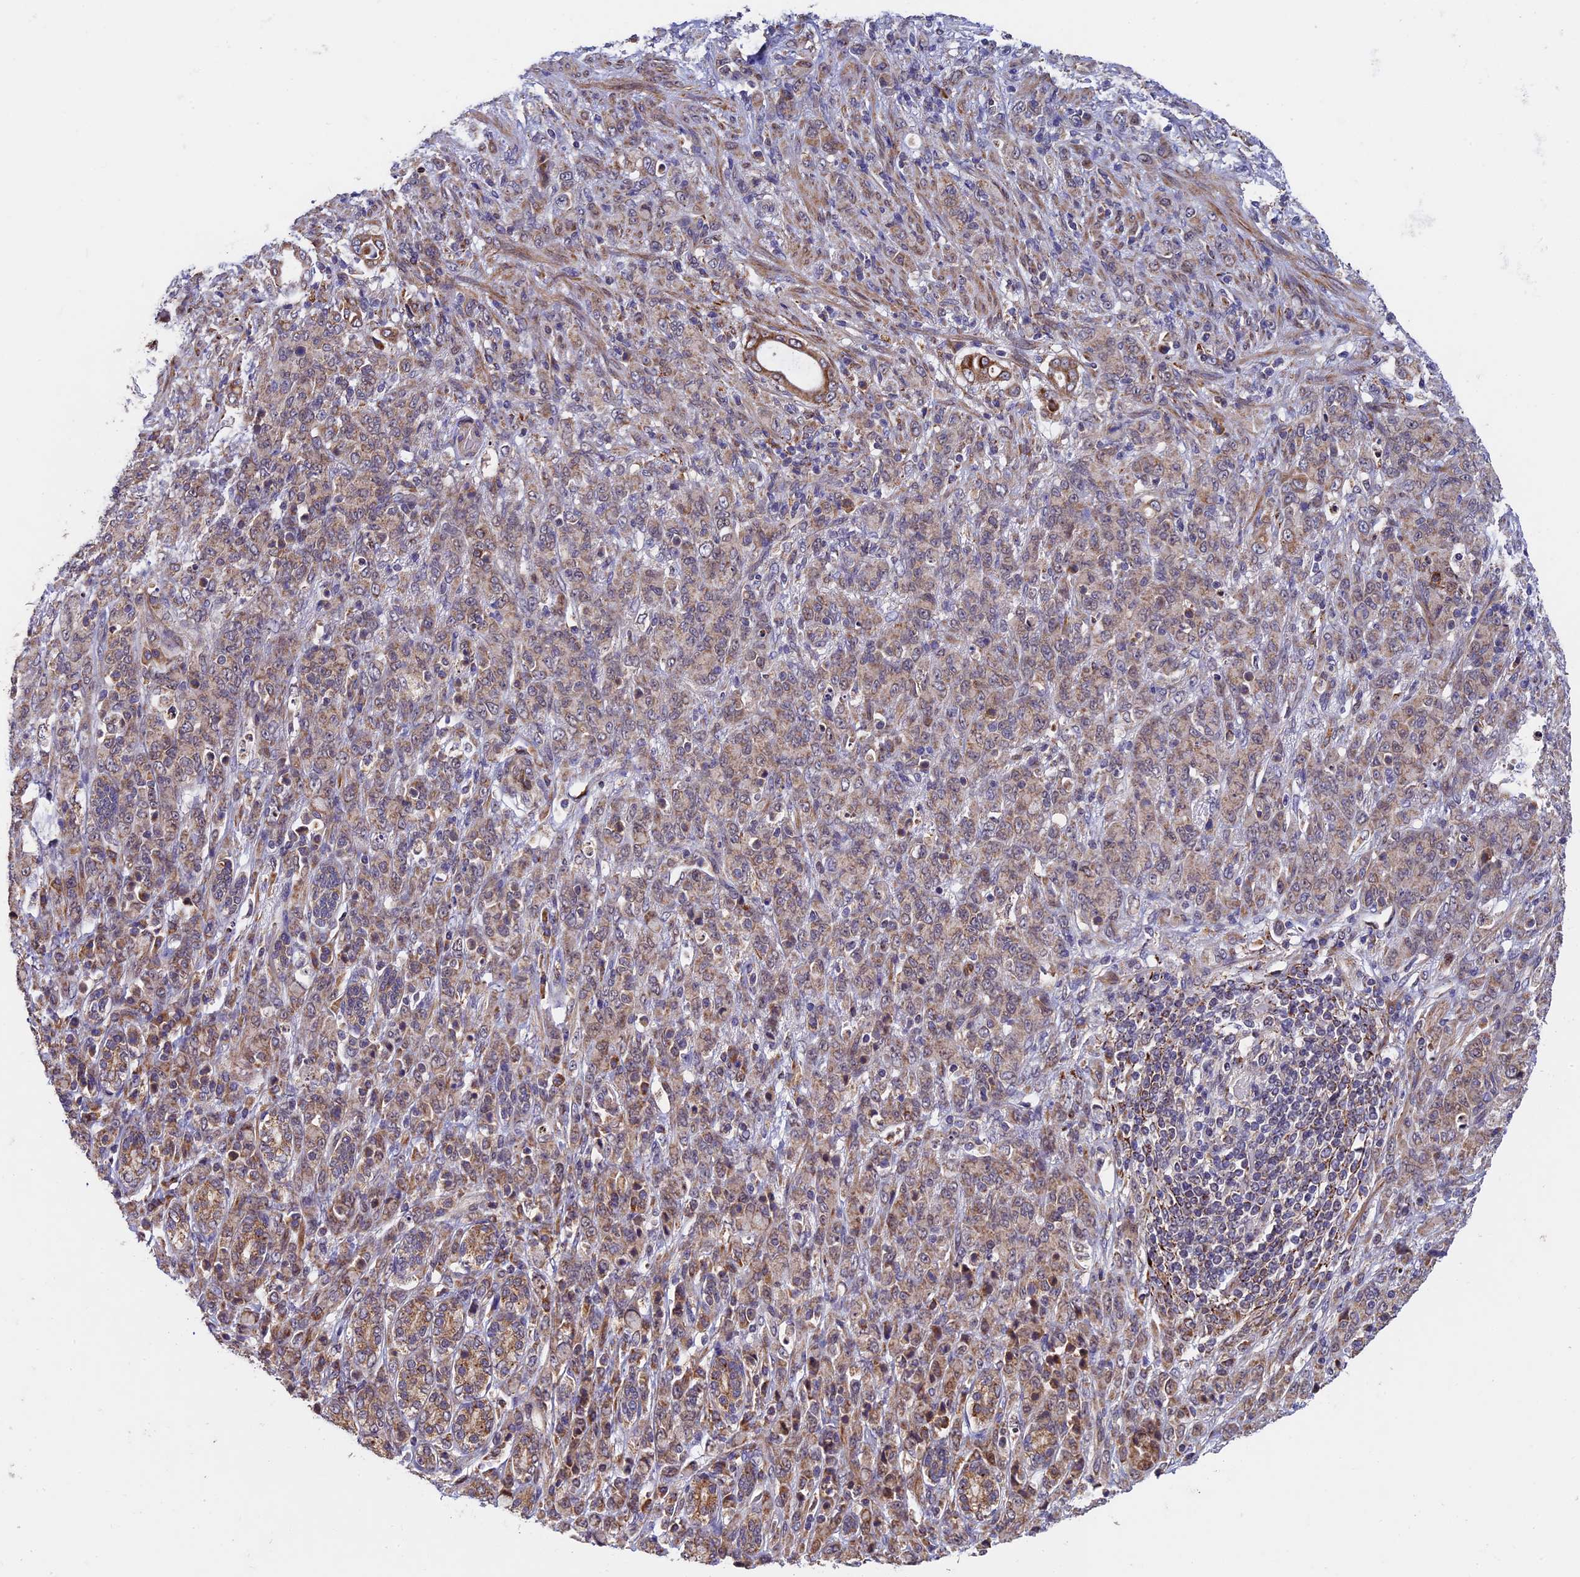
{"staining": {"intensity": "weak", "quantity": ">75%", "location": "cytoplasmic/membranous"}, "tissue": "stomach cancer", "cell_type": "Tumor cells", "image_type": "cancer", "snomed": [{"axis": "morphology", "description": "Adenocarcinoma, NOS"}, {"axis": "topography", "description": "Stomach"}], "caption": "The histopathology image demonstrates staining of stomach adenocarcinoma, revealing weak cytoplasmic/membranous protein staining (brown color) within tumor cells.", "gene": "RNF17", "patient": {"sex": "female", "age": 79}}